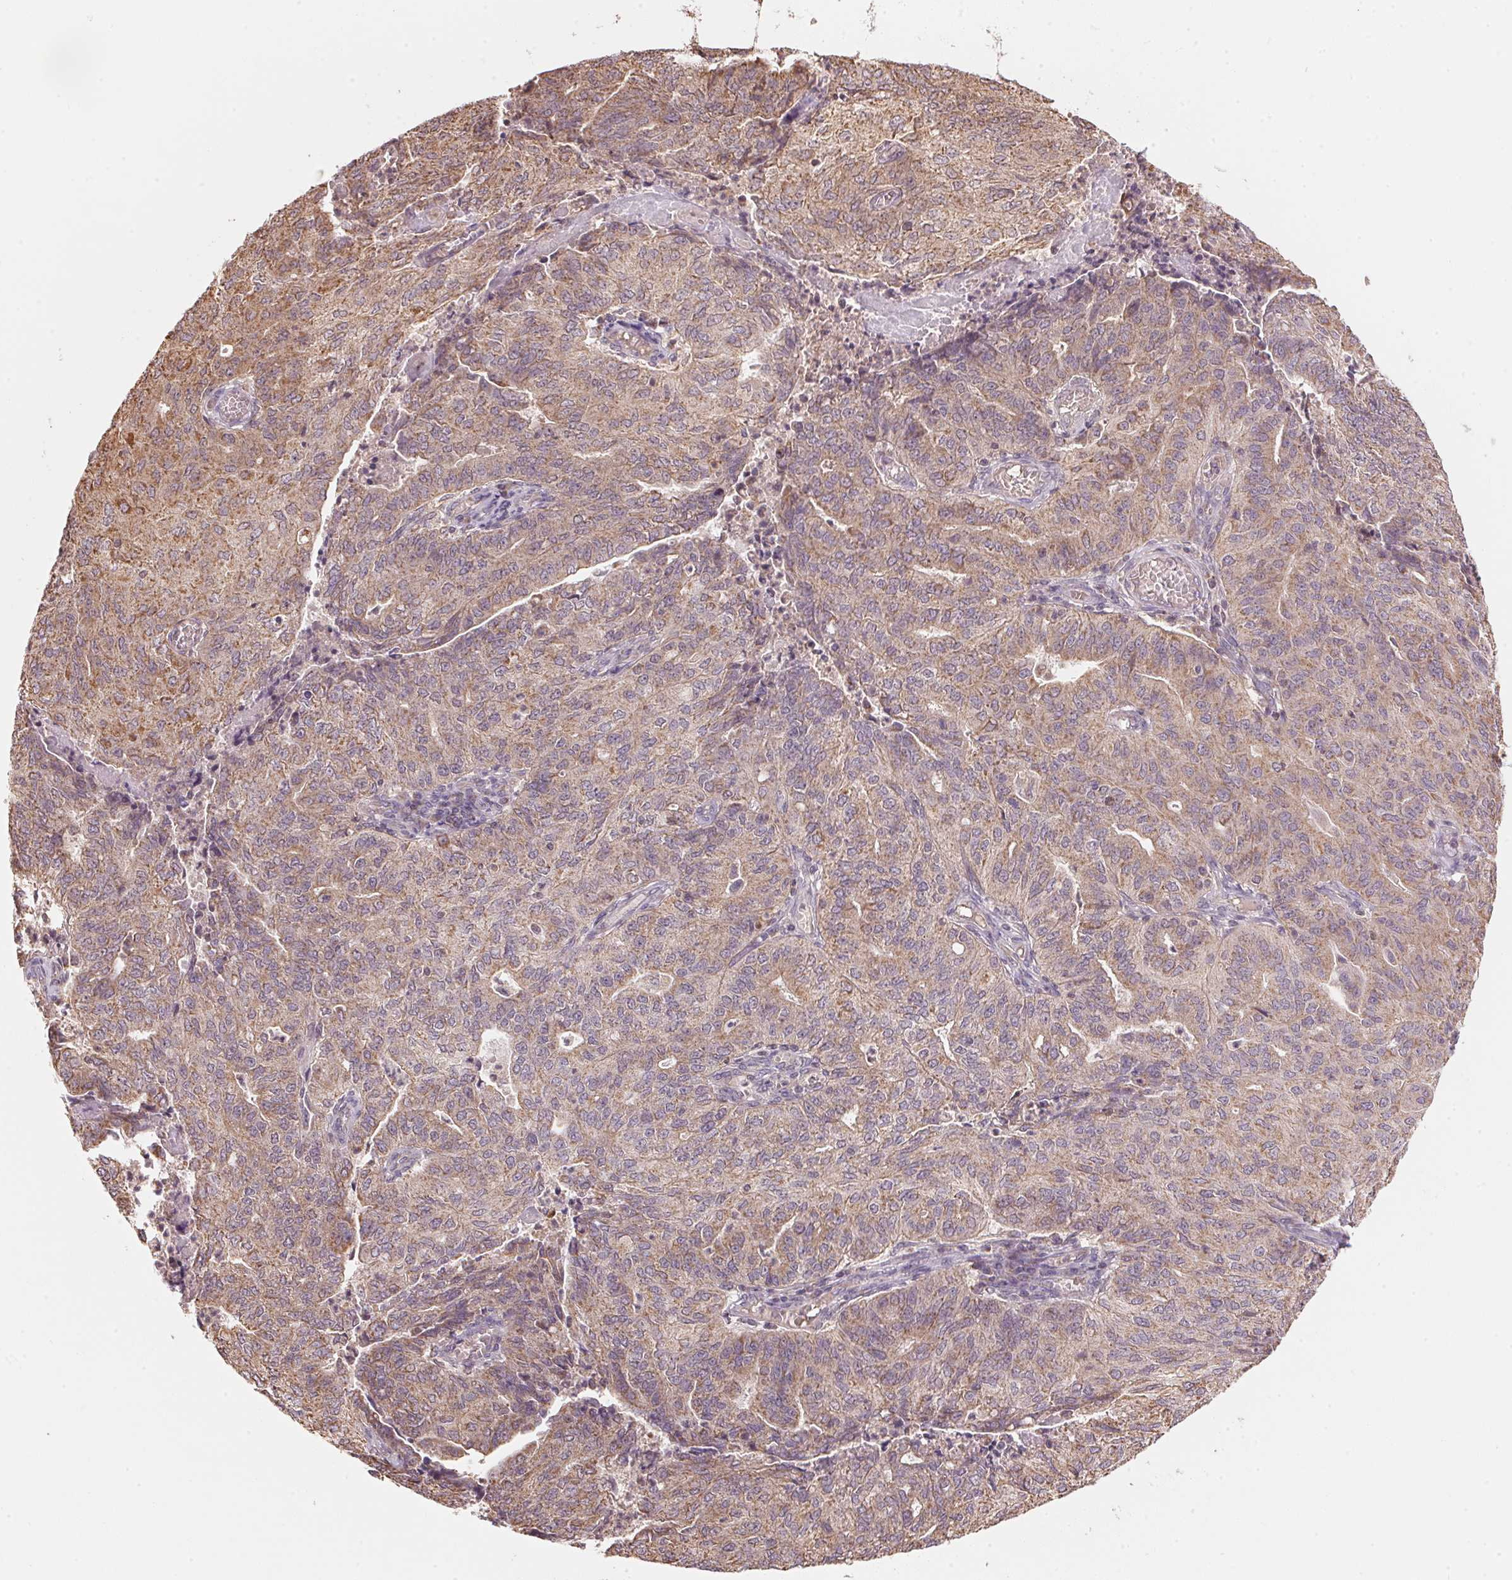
{"staining": {"intensity": "weak", "quantity": ">75%", "location": "cytoplasmic/membranous"}, "tissue": "endometrial cancer", "cell_type": "Tumor cells", "image_type": "cancer", "snomed": [{"axis": "morphology", "description": "Adenocarcinoma, NOS"}, {"axis": "topography", "description": "Endometrium"}], "caption": "DAB (3,3'-diaminobenzidine) immunohistochemical staining of human endometrial cancer reveals weak cytoplasmic/membranous protein expression in about >75% of tumor cells. The protein of interest is shown in brown color, while the nuclei are stained blue.", "gene": "ARHGAP6", "patient": {"sex": "female", "age": 82}}